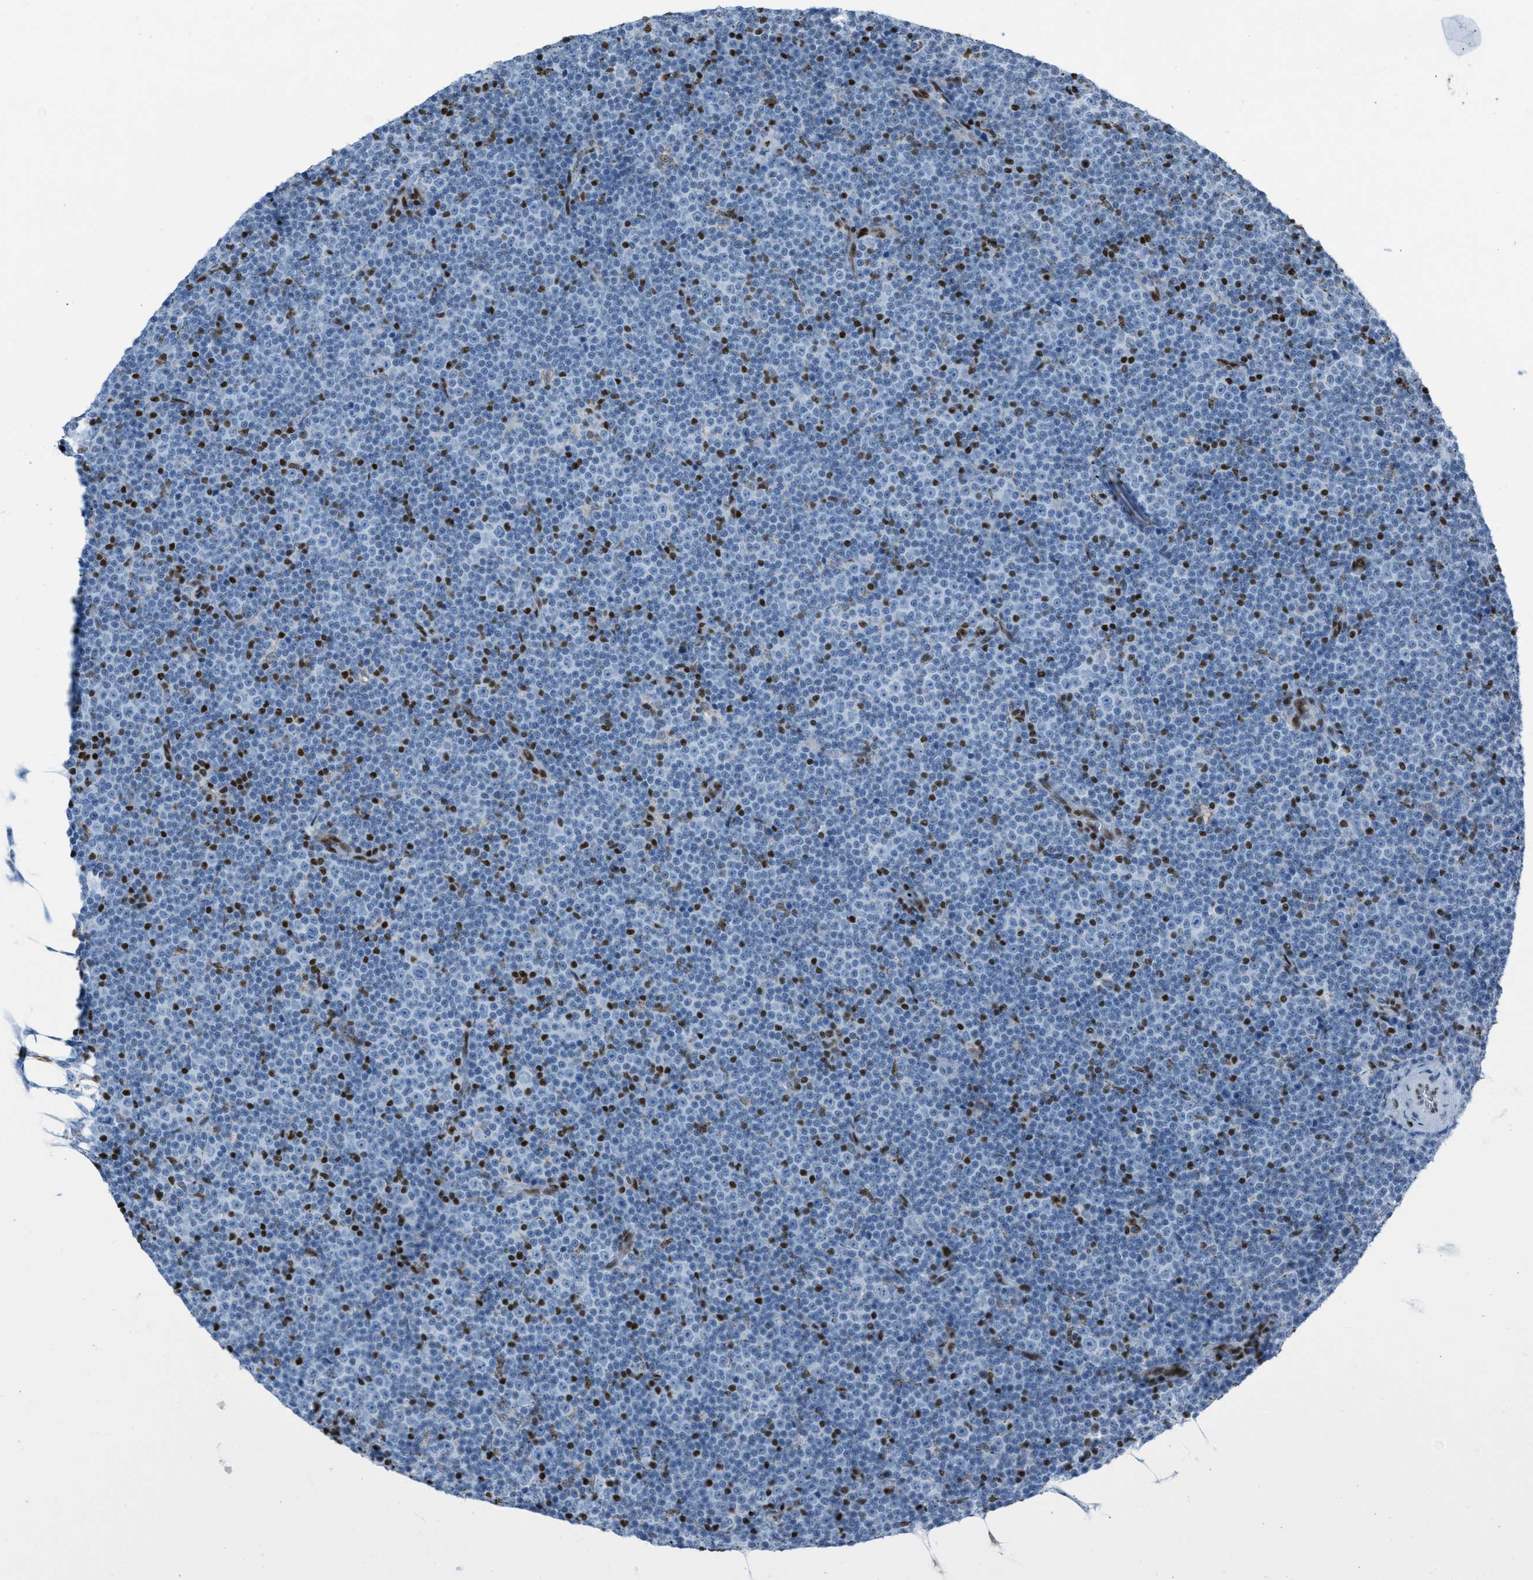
{"staining": {"intensity": "negative", "quantity": "none", "location": "none"}, "tissue": "lymphoma", "cell_type": "Tumor cells", "image_type": "cancer", "snomed": [{"axis": "morphology", "description": "Malignant lymphoma, non-Hodgkin's type, Low grade"}, {"axis": "topography", "description": "Lymph node"}], "caption": "Protein analysis of lymphoma exhibits no significant staining in tumor cells.", "gene": "SLFN5", "patient": {"sex": "female", "age": 67}}